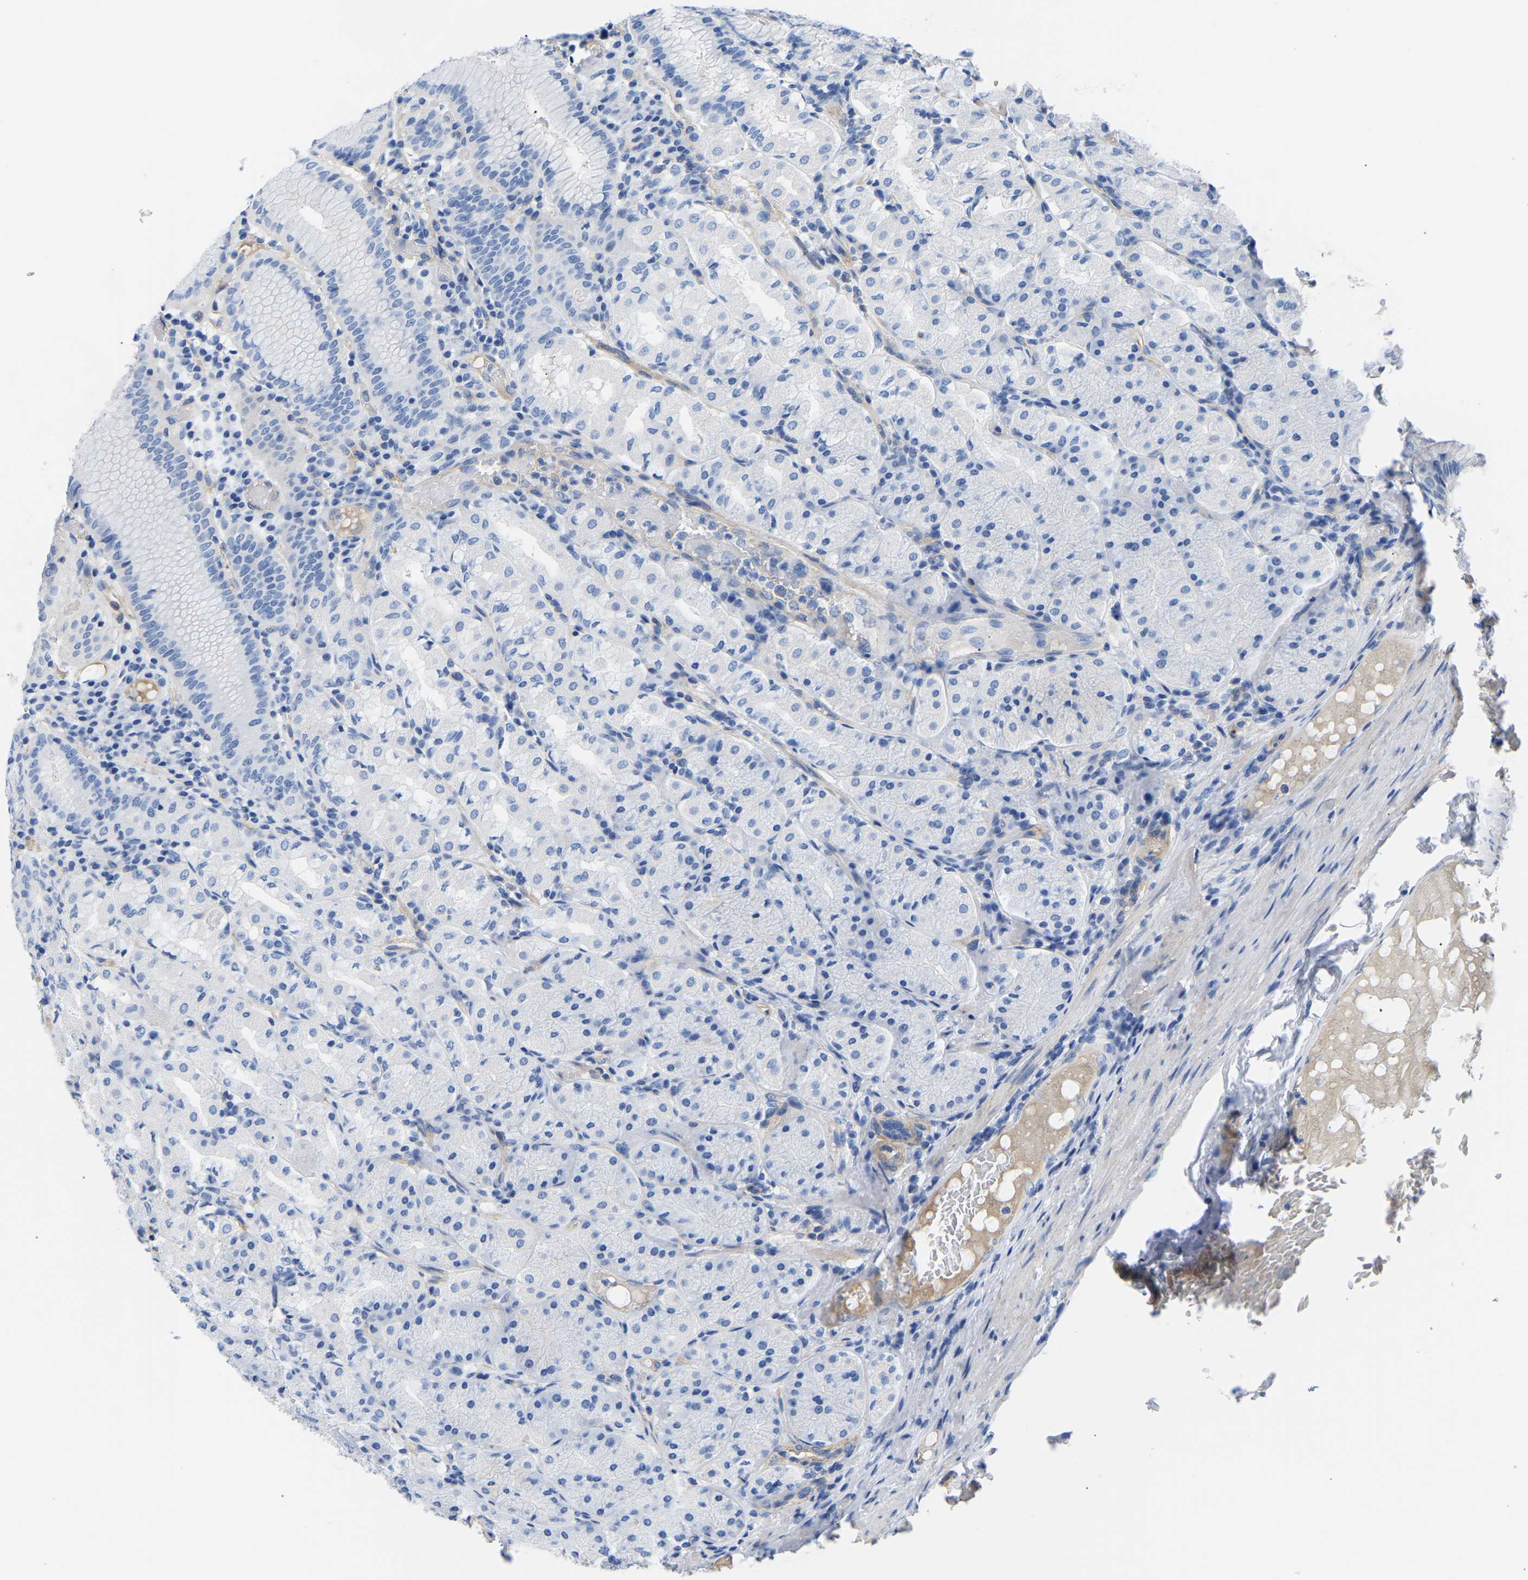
{"staining": {"intensity": "negative", "quantity": "none", "location": "none"}, "tissue": "stomach", "cell_type": "Glandular cells", "image_type": "normal", "snomed": [{"axis": "morphology", "description": "Normal tissue, NOS"}, {"axis": "topography", "description": "Stomach"}, {"axis": "topography", "description": "Stomach, lower"}], "caption": "DAB (3,3'-diaminobenzidine) immunohistochemical staining of benign stomach exhibits no significant positivity in glandular cells.", "gene": "UPK3A", "patient": {"sex": "female", "age": 56}}